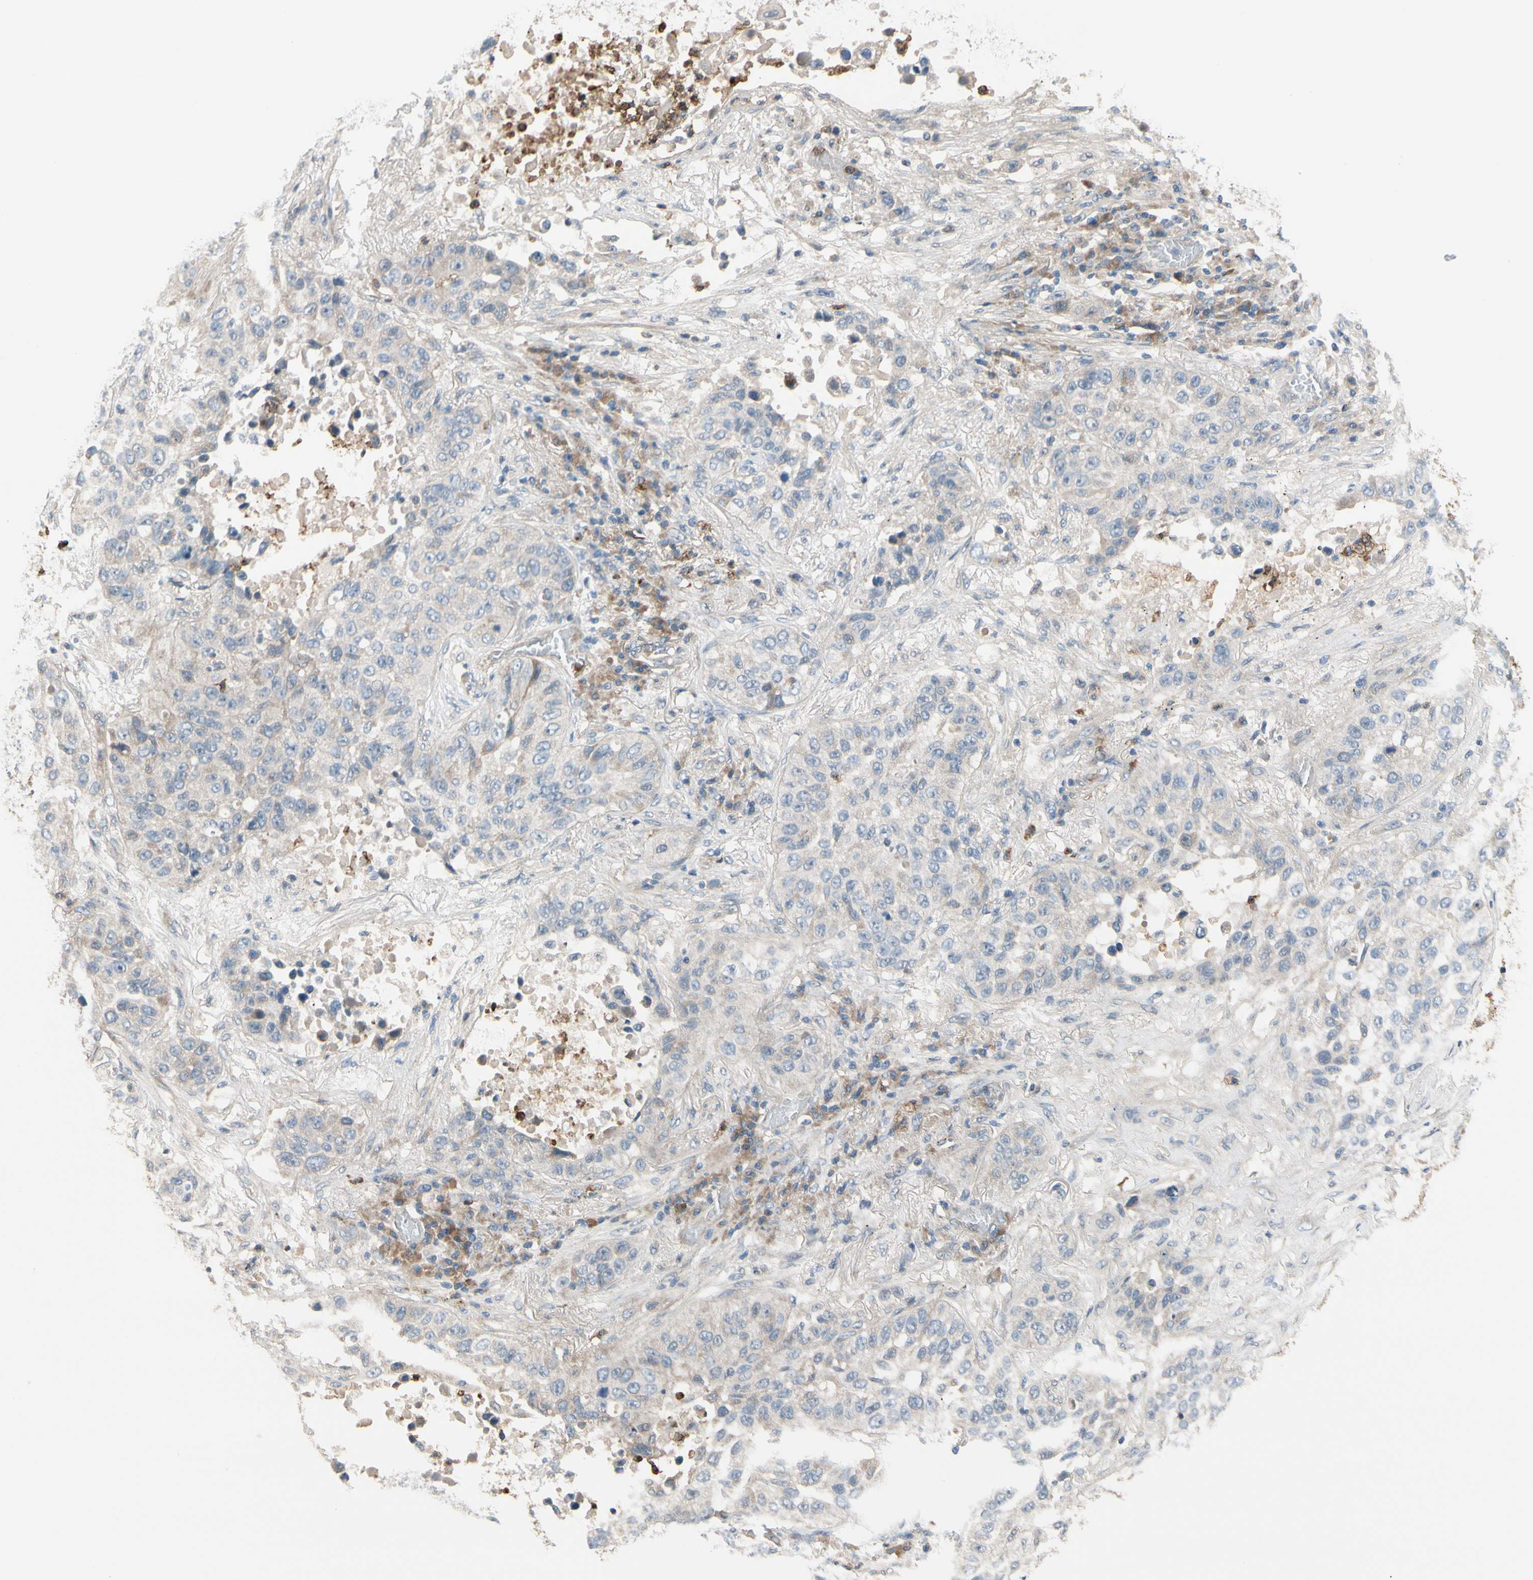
{"staining": {"intensity": "negative", "quantity": "none", "location": "none"}, "tissue": "lung cancer", "cell_type": "Tumor cells", "image_type": "cancer", "snomed": [{"axis": "morphology", "description": "Squamous cell carcinoma, NOS"}, {"axis": "topography", "description": "Lung"}], "caption": "Immunohistochemical staining of lung squamous cell carcinoma shows no significant expression in tumor cells.", "gene": "SIGLEC5", "patient": {"sex": "male", "age": 57}}